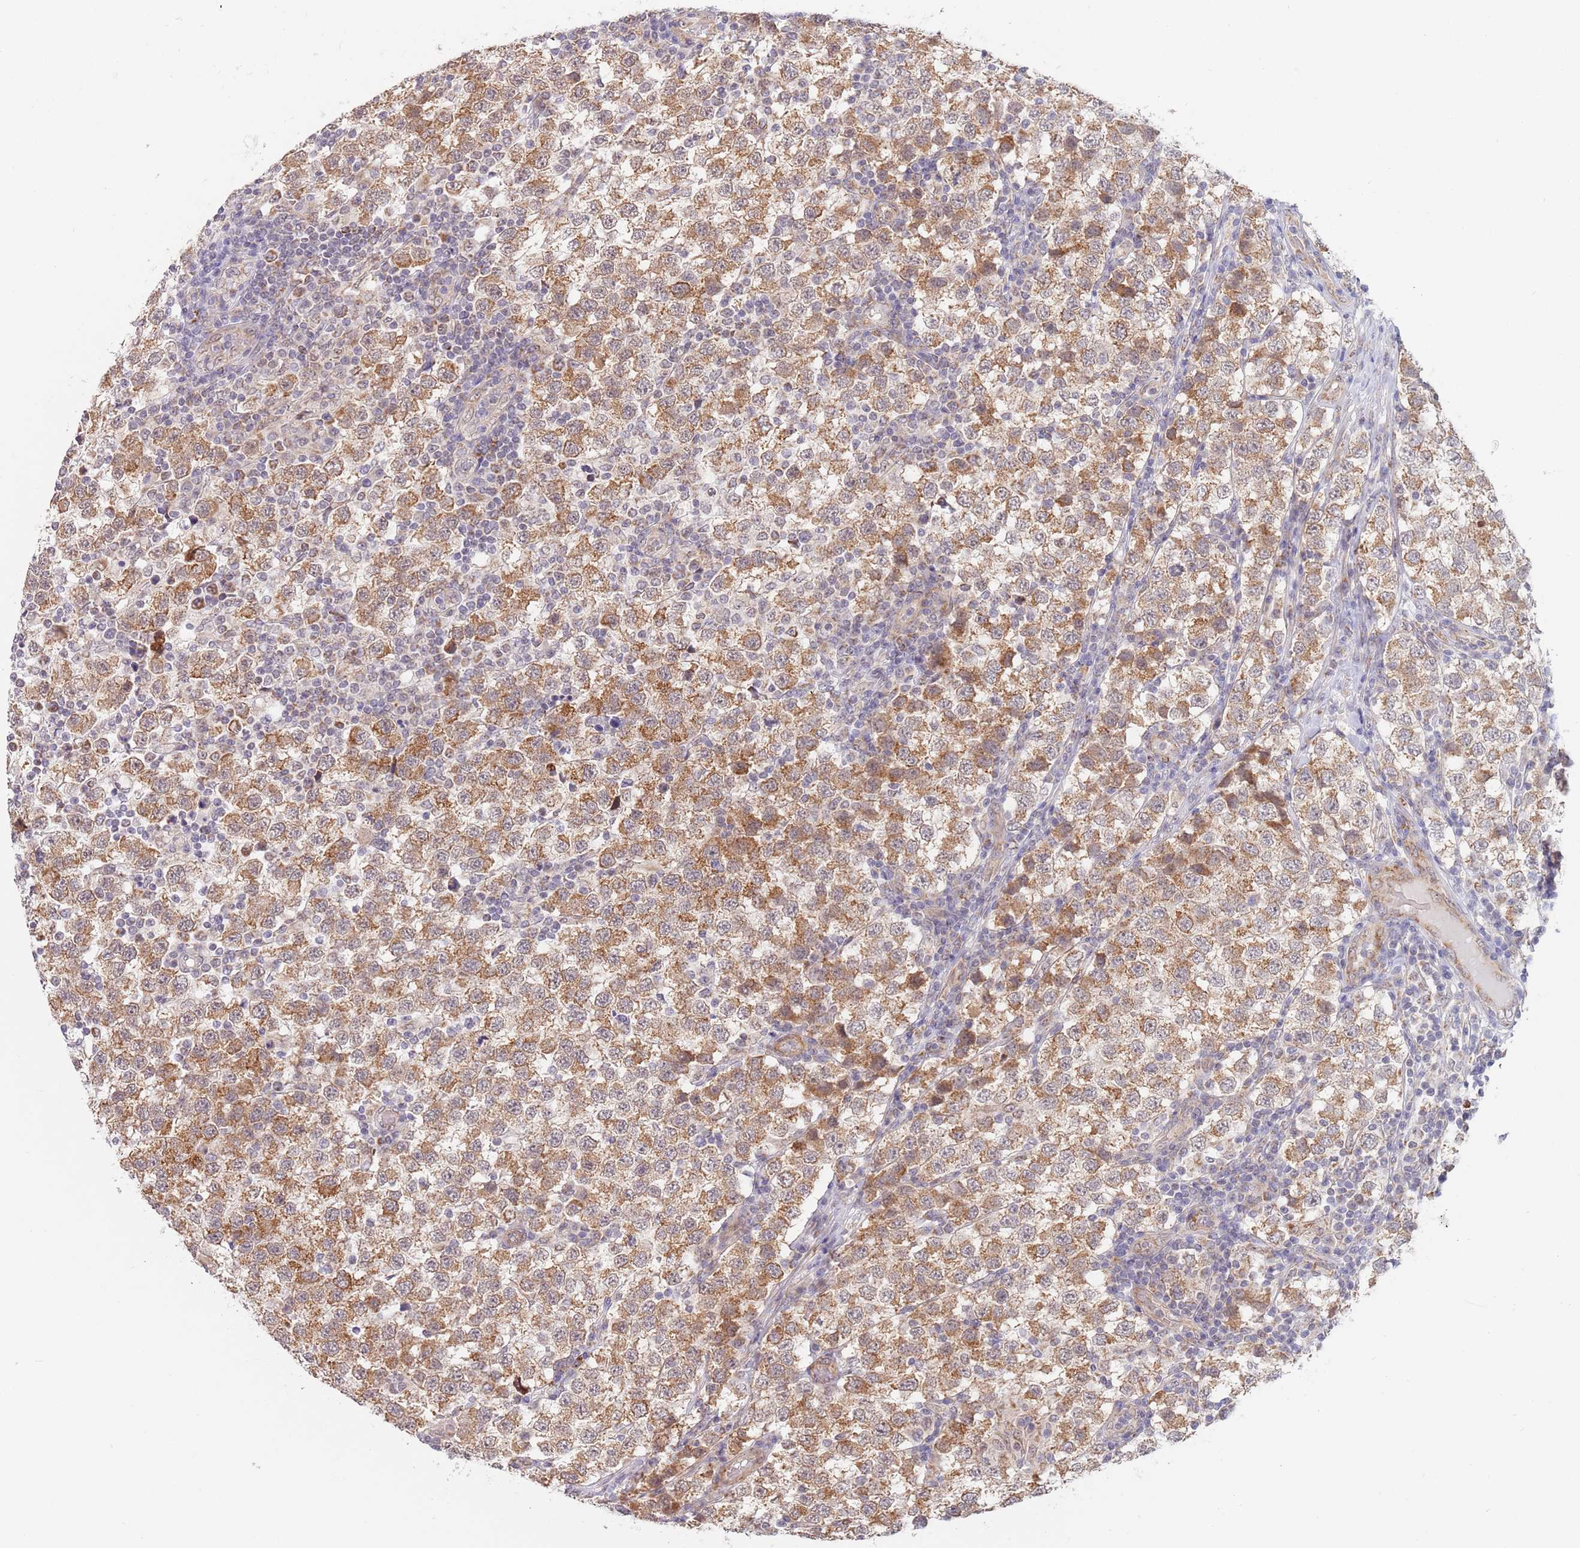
{"staining": {"intensity": "moderate", "quantity": ">75%", "location": "cytoplasmic/membranous"}, "tissue": "testis cancer", "cell_type": "Tumor cells", "image_type": "cancer", "snomed": [{"axis": "morphology", "description": "Seminoma, NOS"}, {"axis": "topography", "description": "Testis"}], "caption": "Immunohistochemistry staining of seminoma (testis), which displays medium levels of moderate cytoplasmic/membranous expression in about >75% of tumor cells indicating moderate cytoplasmic/membranous protein expression. The staining was performed using DAB (brown) for protein detection and nuclei were counterstained in hematoxylin (blue).", "gene": "UQCC3", "patient": {"sex": "male", "age": 34}}